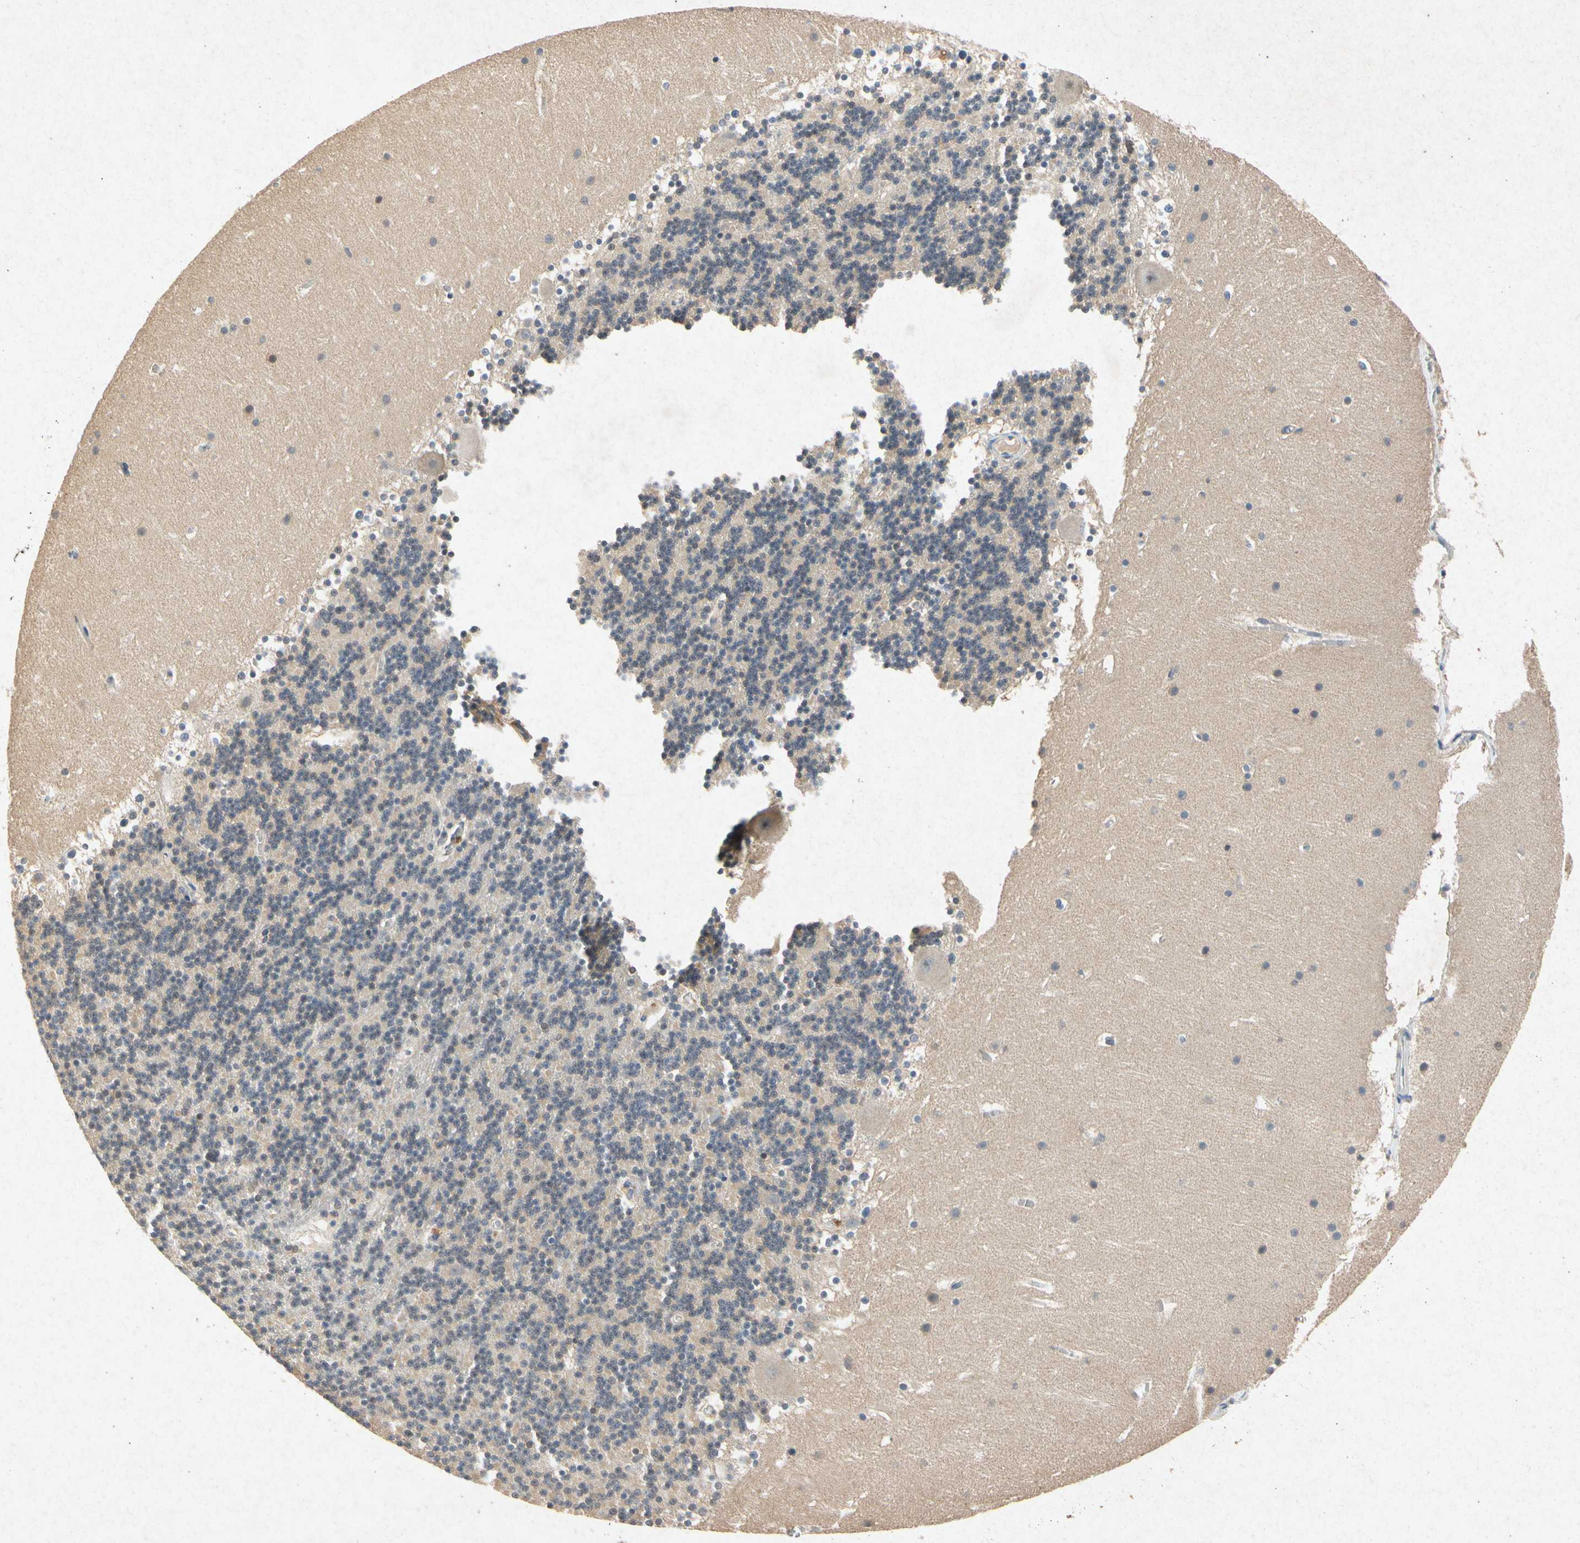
{"staining": {"intensity": "weak", "quantity": "25%-75%", "location": "cytoplasmic/membranous"}, "tissue": "cerebellum", "cell_type": "Cells in granular layer", "image_type": "normal", "snomed": [{"axis": "morphology", "description": "Normal tissue, NOS"}, {"axis": "topography", "description": "Cerebellum"}], "caption": "Immunohistochemical staining of unremarkable cerebellum reveals weak cytoplasmic/membranous protein staining in approximately 25%-75% of cells in granular layer. (brown staining indicates protein expression, while blue staining denotes nuclei).", "gene": "RPS6KA1", "patient": {"sex": "male", "age": 45}}